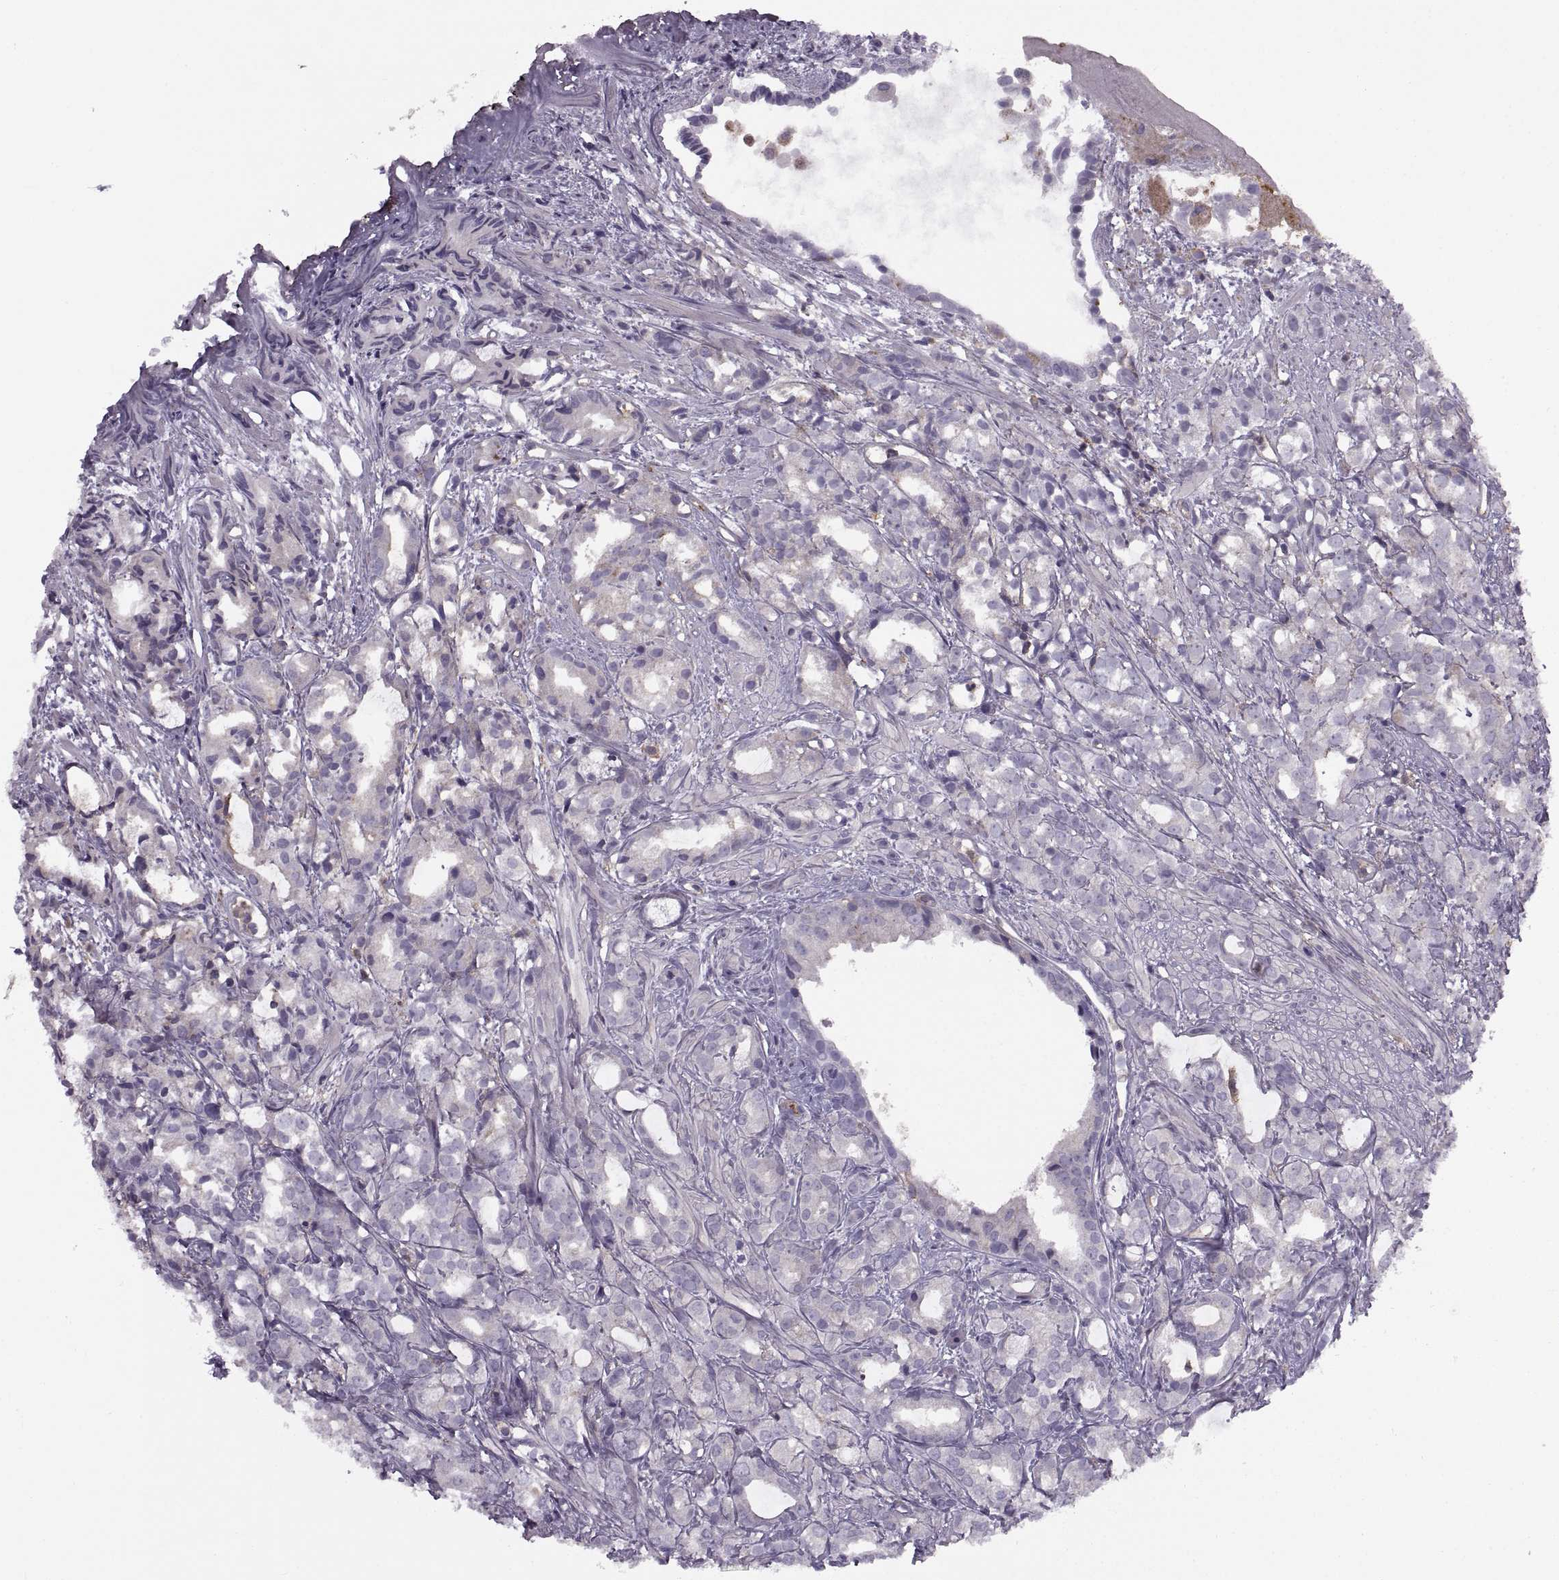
{"staining": {"intensity": "negative", "quantity": "none", "location": "none"}, "tissue": "prostate cancer", "cell_type": "Tumor cells", "image_type": "cancer", "snomed": [{"axis": "morphology", "description": "Adenocarcinoma, High grade"}, {"axis": "topography", "description": "Prostate"}], "caption": "This is a micrograph of immunohistochemistry (IHC) staining of adenocarcinoma (high-grade) (prostate), which shows no positivity in tumor cells. (Immunohistochemistry, brightfield microscopy, high magnification).", "gene": "RALB", "patient": {"sex": "male", "age": 79}}